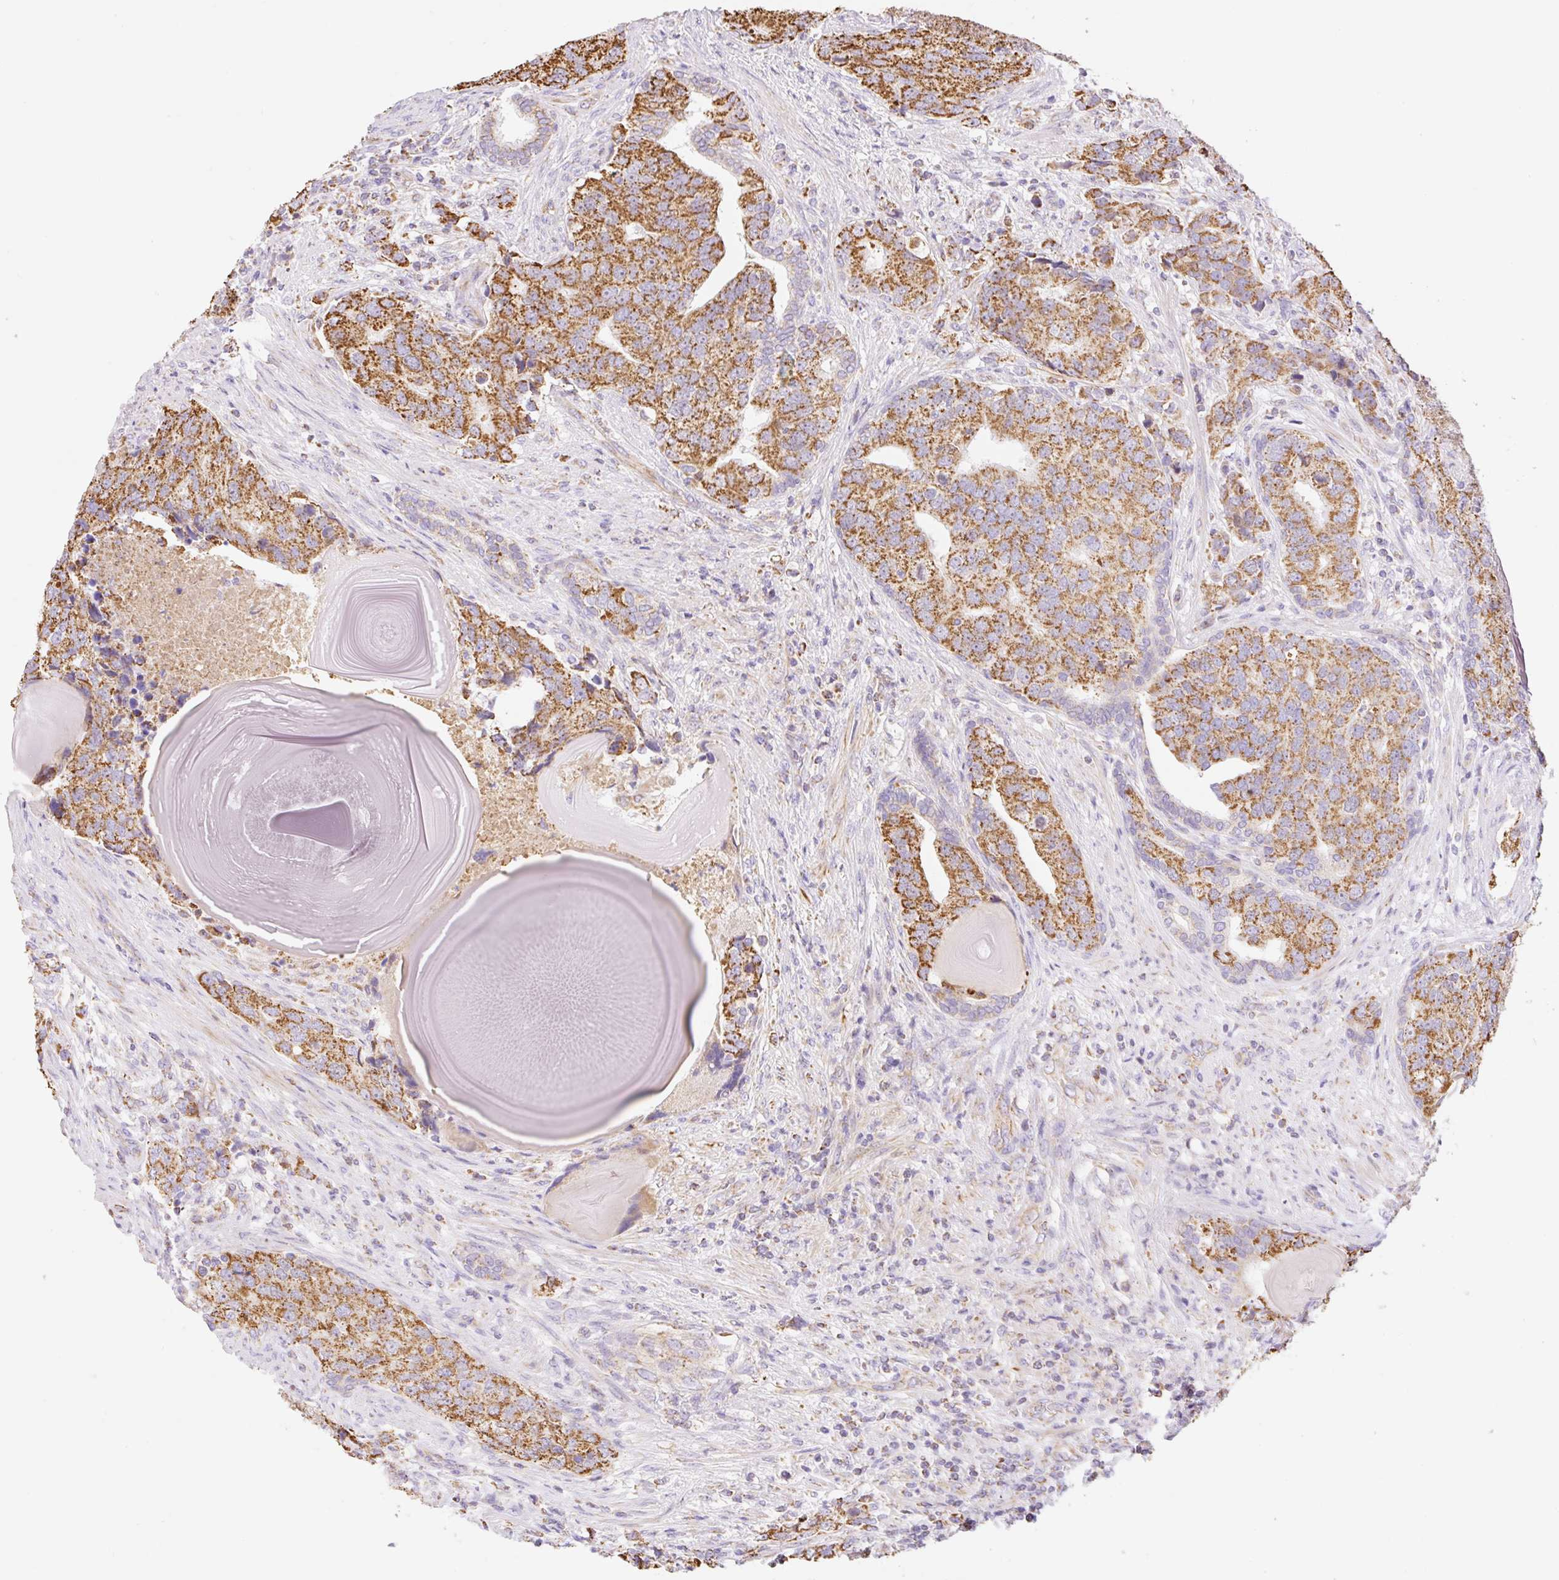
{"staining": {"intensity": "strong", "quantity": ">75%", "location": "cytoplasmic/membranous"}, "tissue": "prostate cancer", "cell_type": "Tumor cells", "image_type": "cancer", "snomed": [{"axis": "morphology", "description": "Adenocarcinoma, High grade"}, {"axis": "topography", "description": "Prostate"}], "caption": "High-magnification brightfield microscopy of prostate cancer (high-grade adenocarcinoma) stained with DAB (brown) and counterstained with hematoxylin (blue). tumor cells exhibit strong cytoplasmic/membranous expression is appreciated in about>75% of cells.", "gene": "ESAM", "patient": {"sex": "male", "age": 68}}